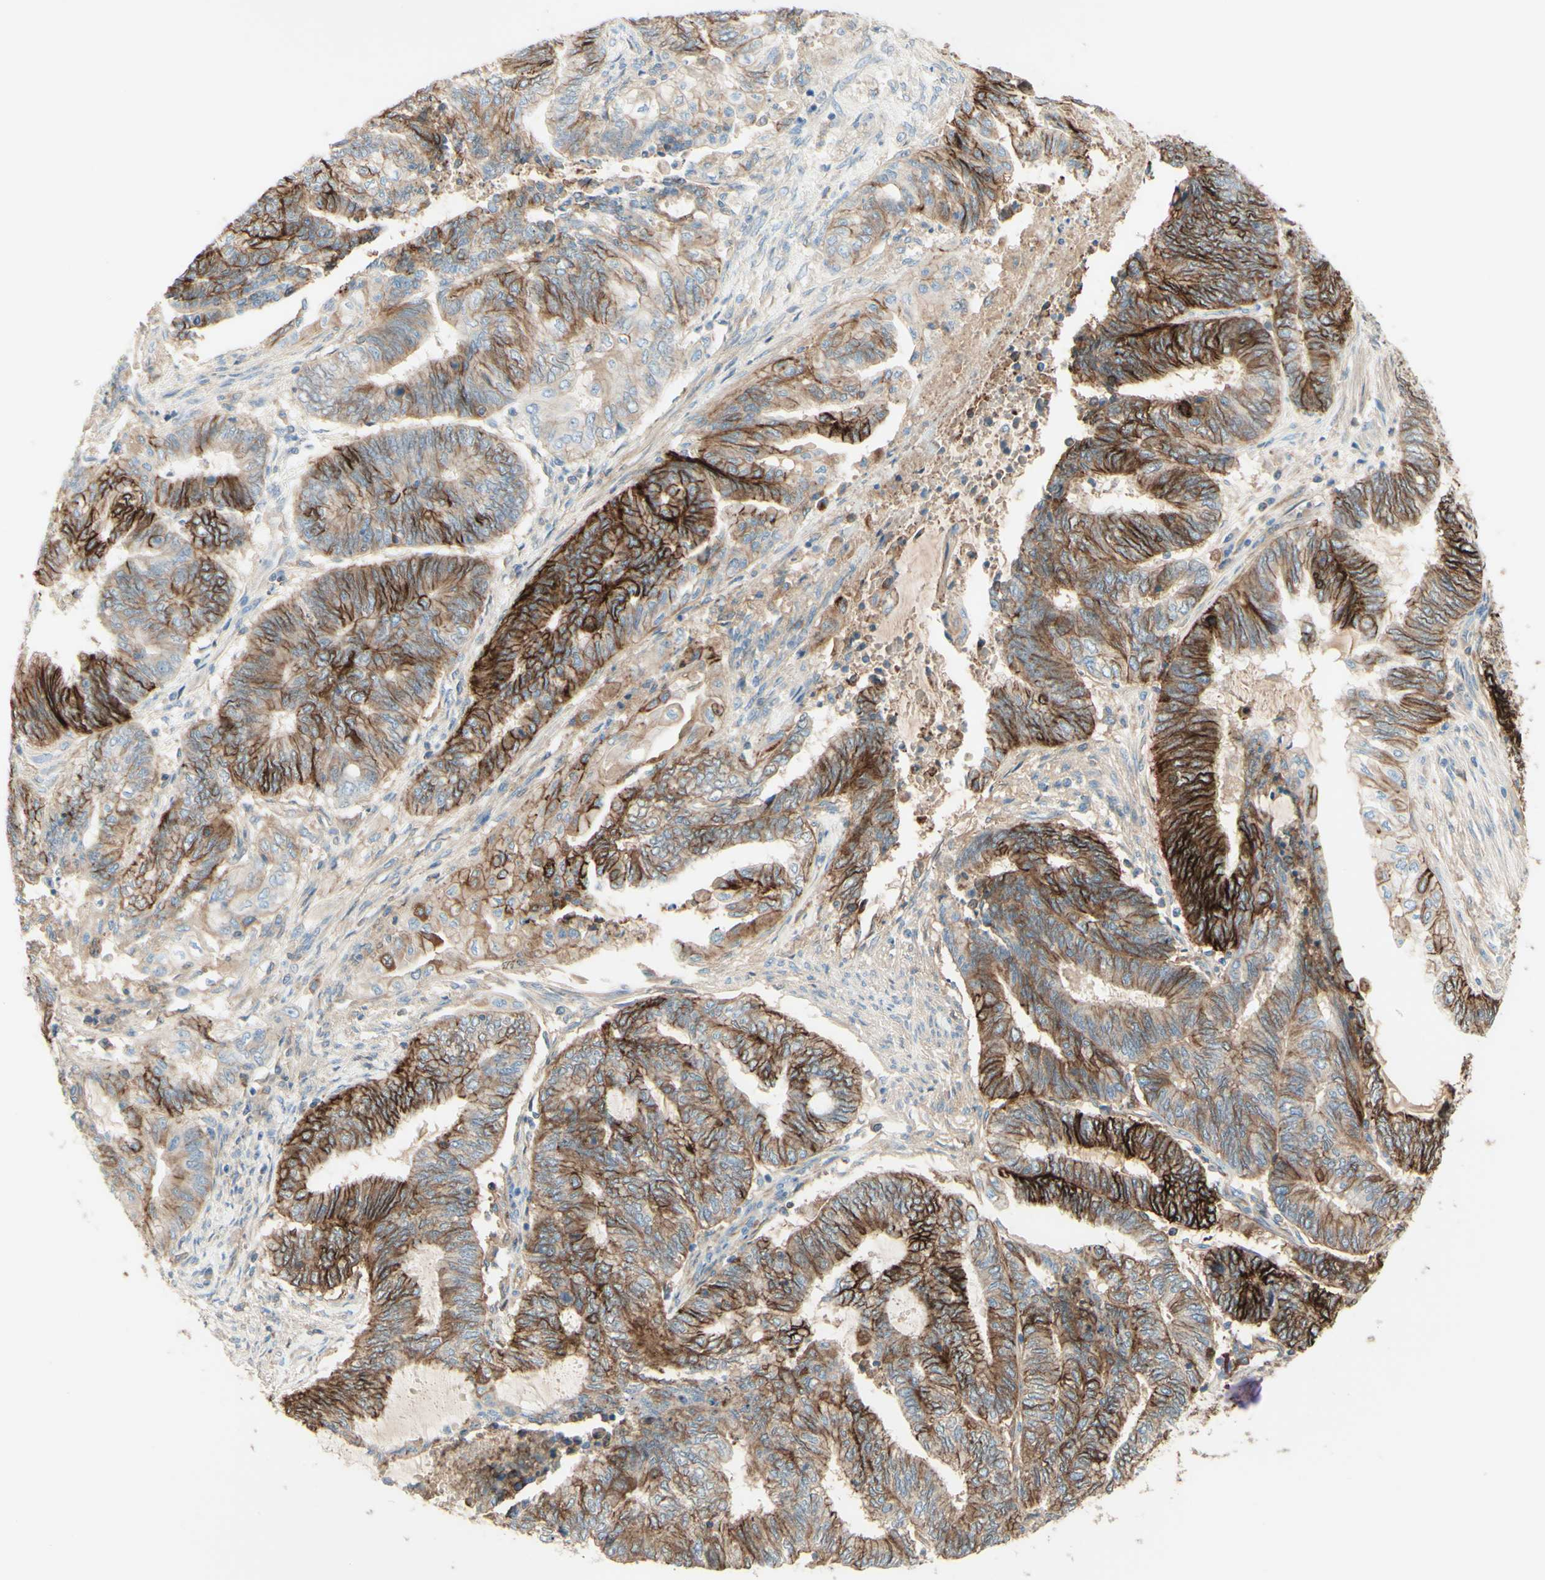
{"staining": {"intensity": "strong", "quantity": "25%-75%", "location": "cytoplasmic/membranous"}, "tissue": "endometrial cancer", "cell_type": "Tumor cells", "image_type": "cancer", "snomed": [{"axis": "morphology", "description": "Adenocarcinoma, NOS"}, {"axis": "topography", "description": "Uterus"}, {"axis": "topography", "description": "Endometrium"}], "caption": "An image of human endometrial cancer stained for a protein exhibits strong cytoplasmic/membranous brown staining in tumor cells.", "gene": "ALCAM", "patient": {"sex": "female", "age": 70}}